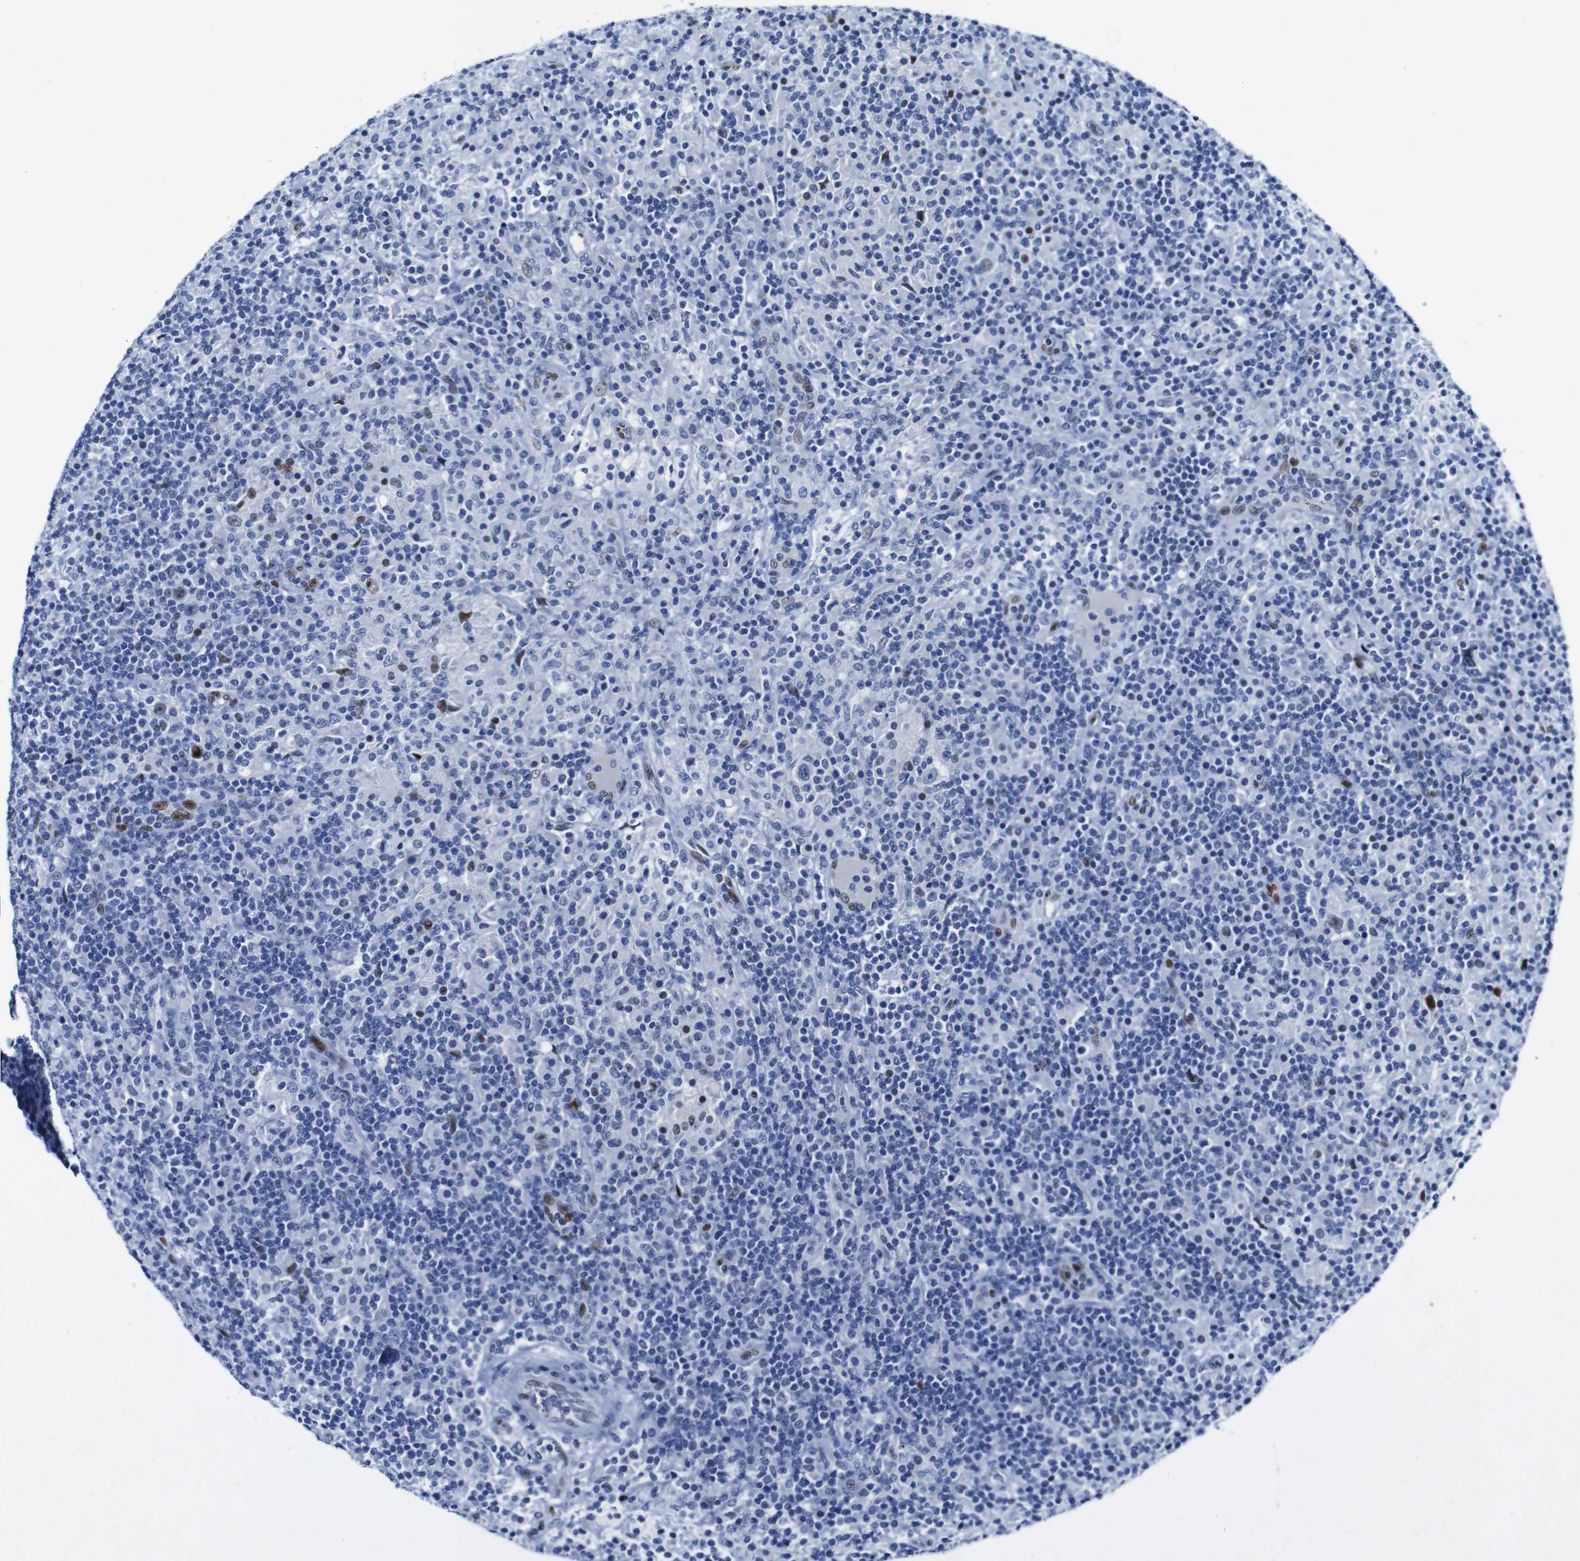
{"staining": {"intensity": "negative", "quantity": "none", "location": "none"}, "tissue": "lymphoma", "cell_type": "Tumor cells", "image_type": "cancer", "snomed": [{"axis": "morphology", "description": "Hodgkin's disease, NOS"}, {"axis": "topography", "description": "Lymph node"}], "caption": "Immunohistochemistry of human Hodgkin's disease shows no positivity in tumor cells. (DAB immunohistochemistry, high magnification).", "gene": "FOSL2", "patient": {"sex": "male", "age": 70}}